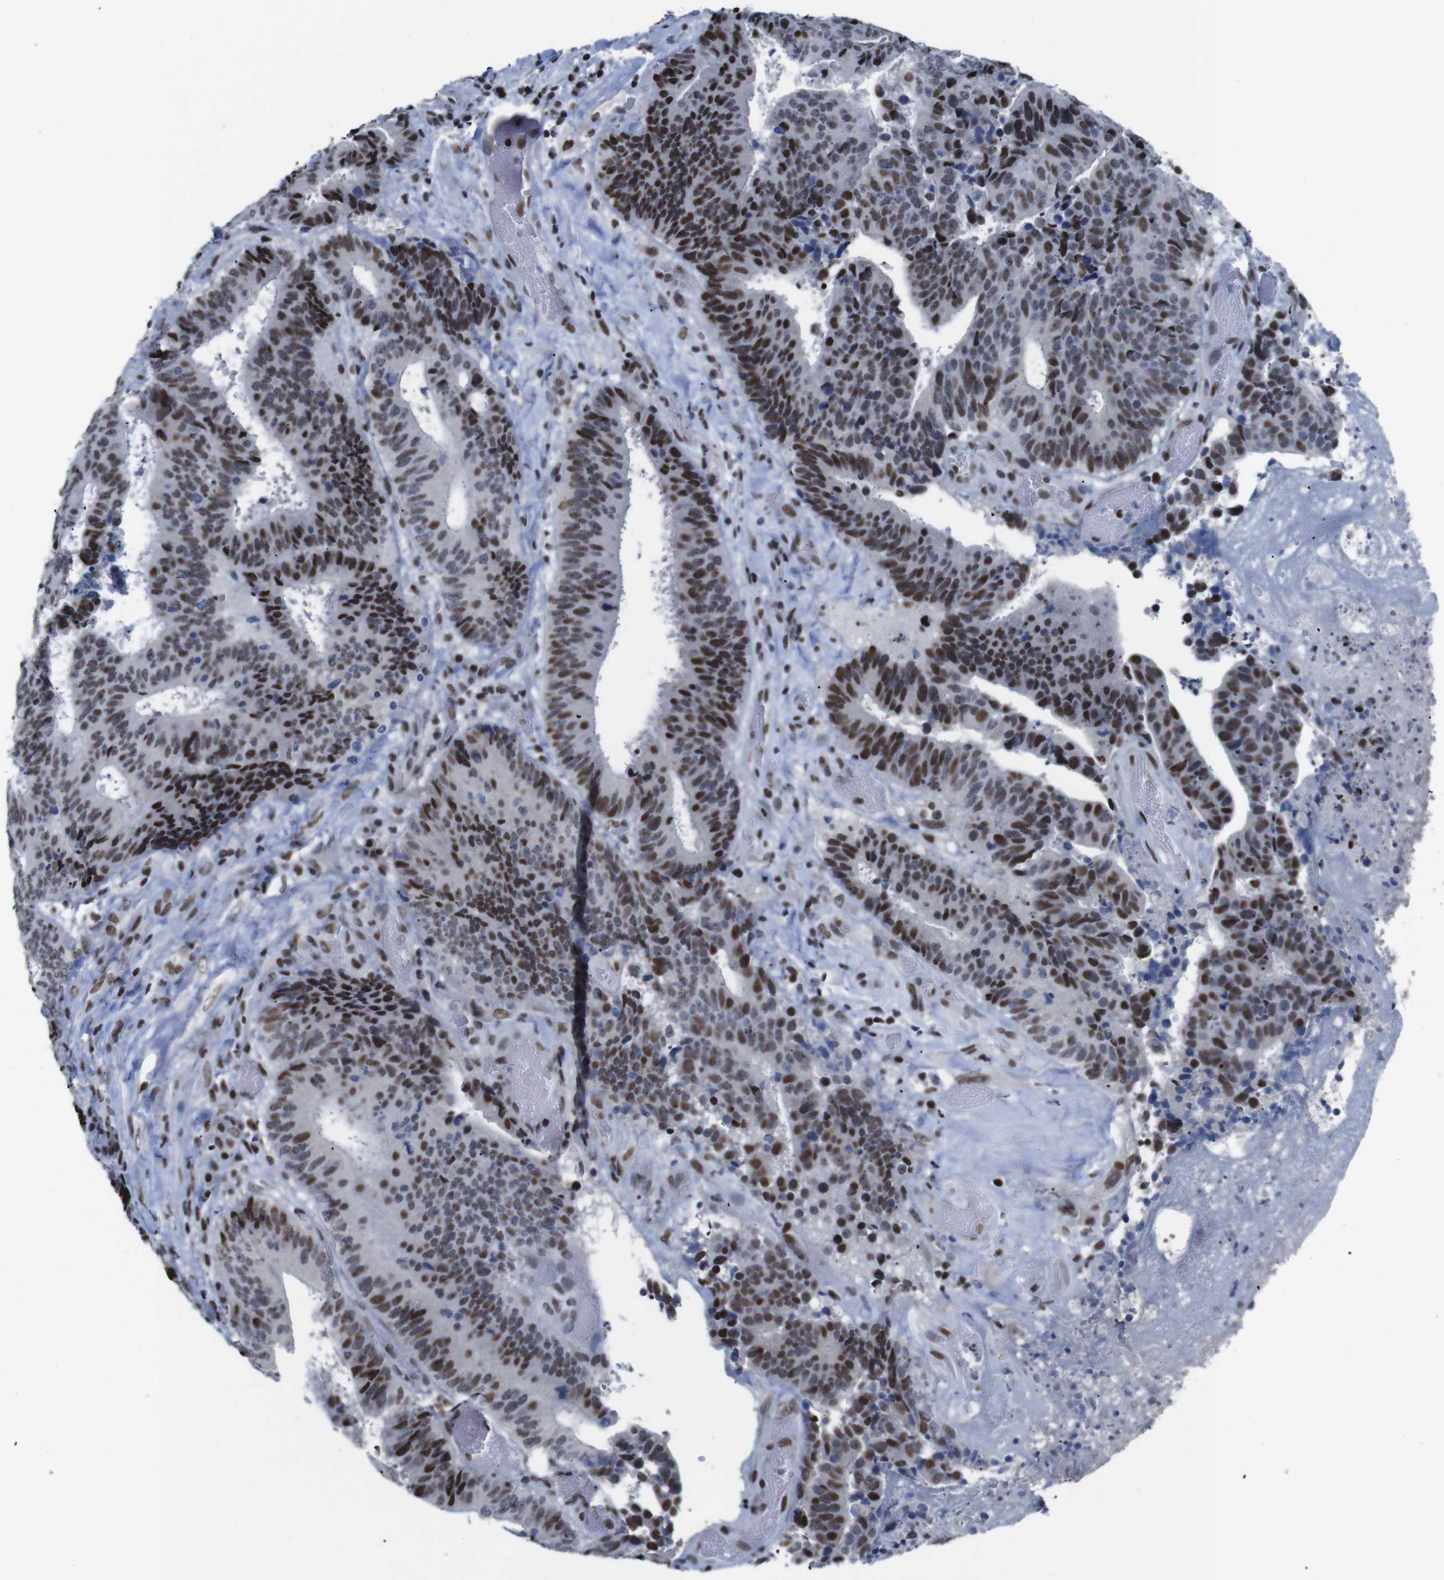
{"staining": {"intensity": "strong", "quantity": ">75%", "location": "nuclear"}, "tissue": "colorectal cancer", "cell_type": "Tumor cells", "image_type": "cancer", "snomed": [{"axis": "morphology", "description": "Adenocarcinoma, NOS"}, {"axis": "topography", "description": "Rectum"}], "caption": "Colorectal cancer was stained to show a protein in brown. There is high levels of strong nuclear positivity in approximately >75% of tumor cells. Immunohistochemistry stains the protein of interest in brown and the nuclei are stained blue.", "gene": "PIP4P2", "patient": {"sex": "male", "age": 72}}